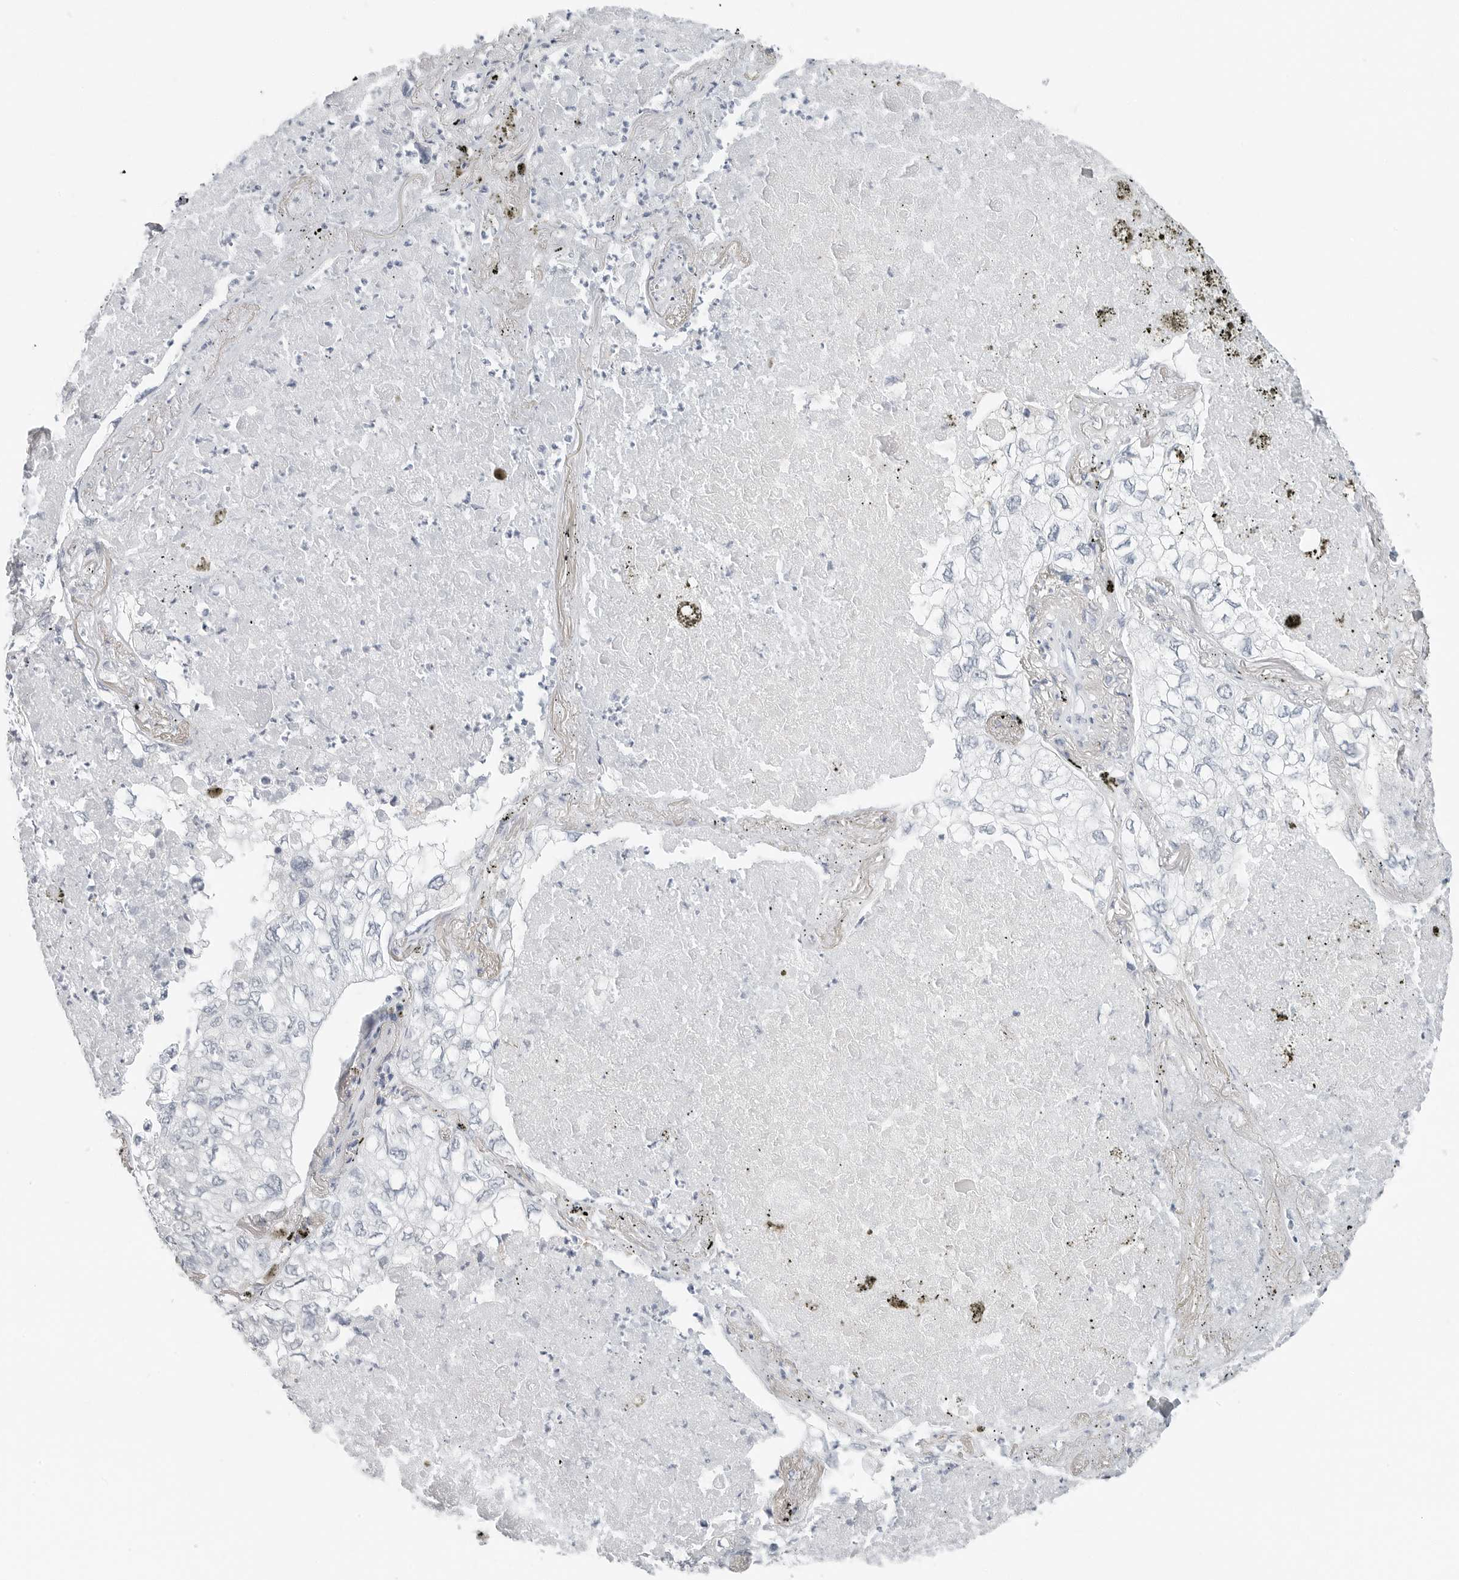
{"staining": {"intensity": "negative", "quantity": "none", "location": "none"}, "tissue": "lung cancer", "cell_type": "Tumor cells", "image_type": "cancer", "snomed": [{"axis": "morphology", "description": "Adenocarcinoma, NOS"}, {"axis": "topography", "description": "Lung"}], "caption": "Immunohistochemistry (IHC) histopathology image of neoplastic tissue: human lung adenocarcinoma stained with DAB demonstrates no significant protein staining in tumor cells. Nuclei are stained in blue.", "gene": "XIRP1", "patient": {"sex": "male", "age": 65}}